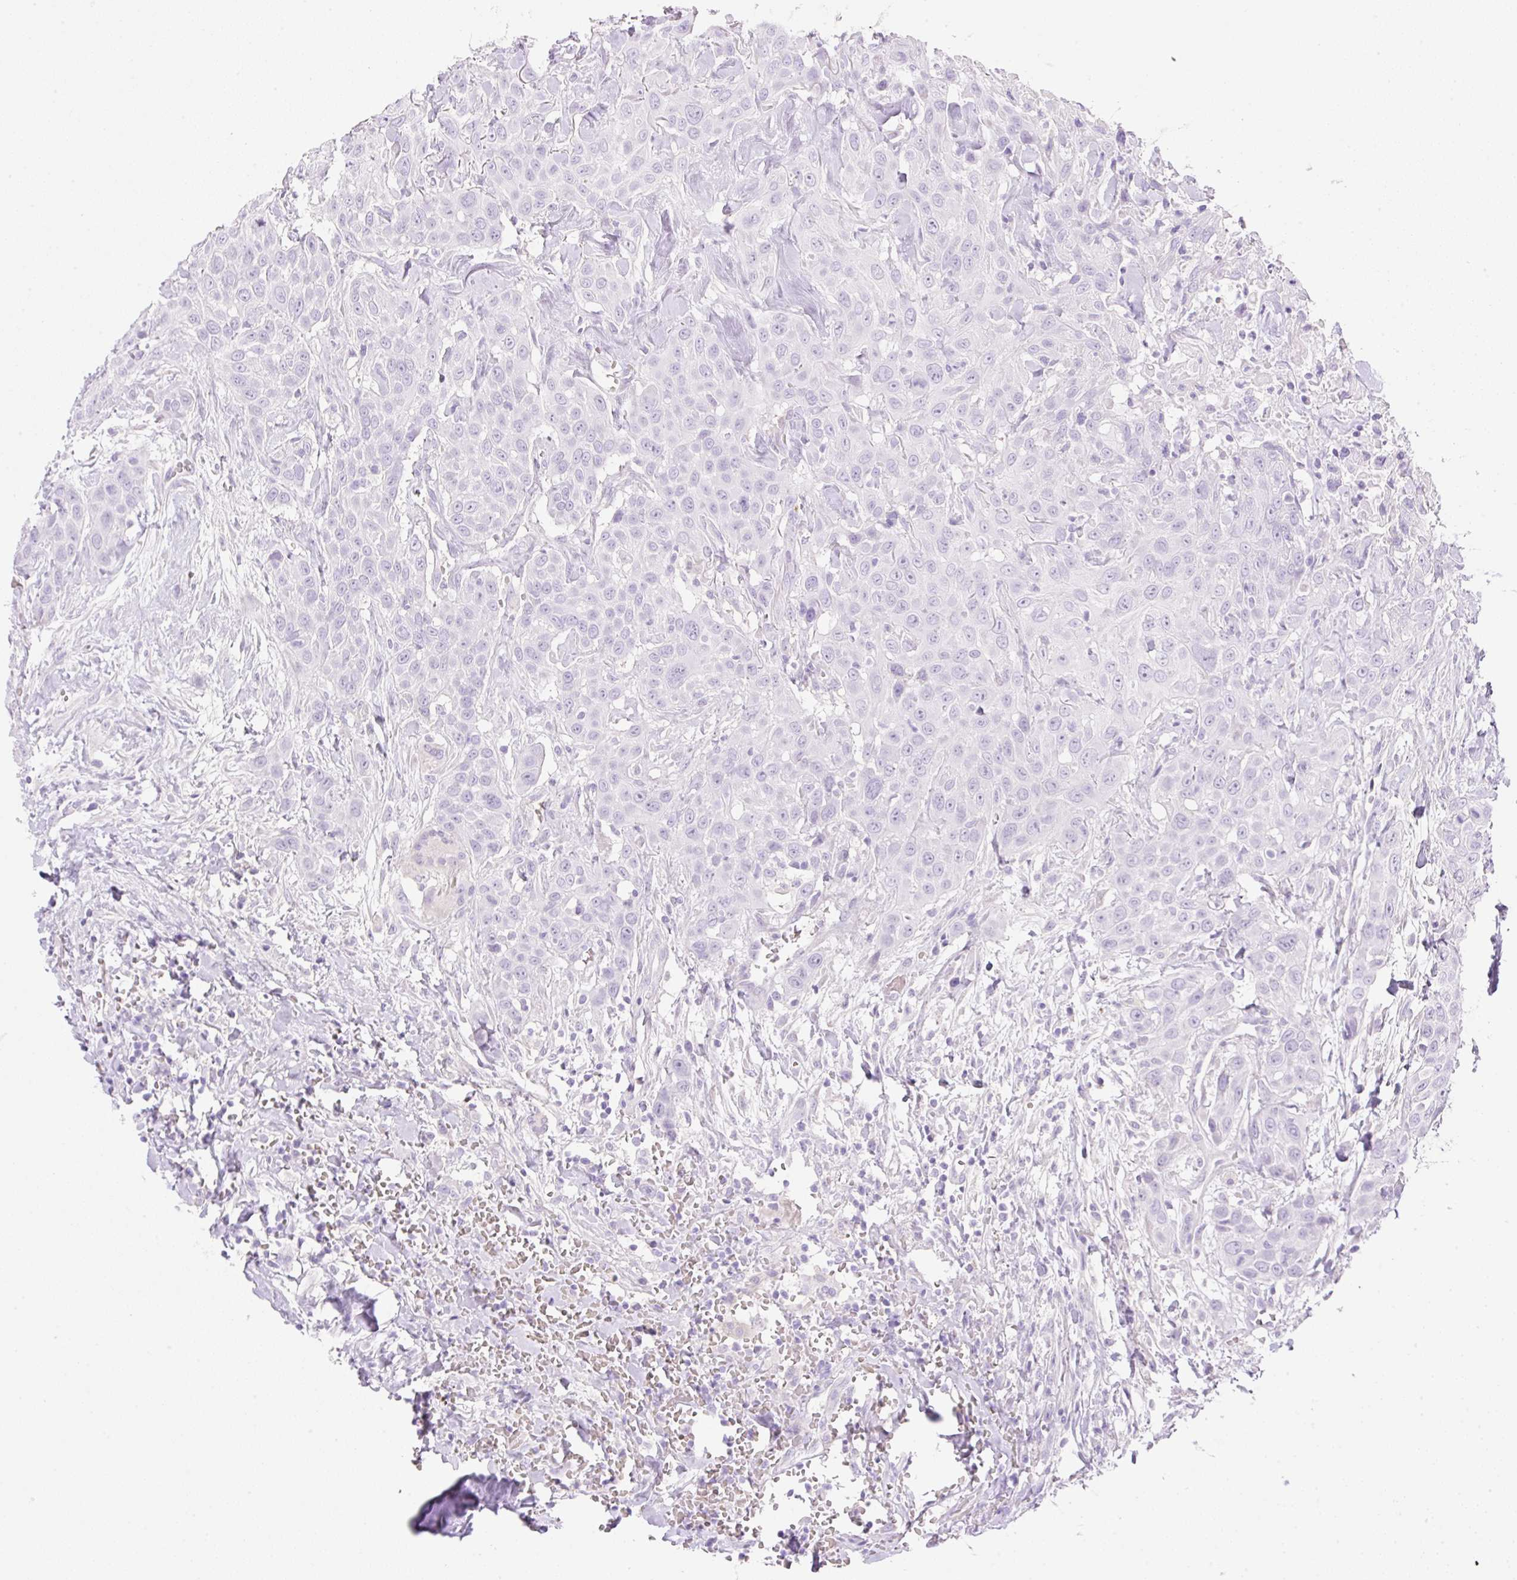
{"staining": {"intensity": "negative", "quantity": "none", "location": "none"}, "tissue": "head and neck cancer", "cell_type": "Tumor cells", "image_type": "cancer", "snomed": [{"axis": "morphology", "description": "Squamous cell carcinoma, NOS"}, {"axis": "topography", "description": "Head-Neck"}], "caption": "Micrograph shows no protein expression in tumor cells of squamous cell carcinoma (head and neck) tissue.", "gene": "CDX1", "patient": {"sex": "male", "age": 81}}